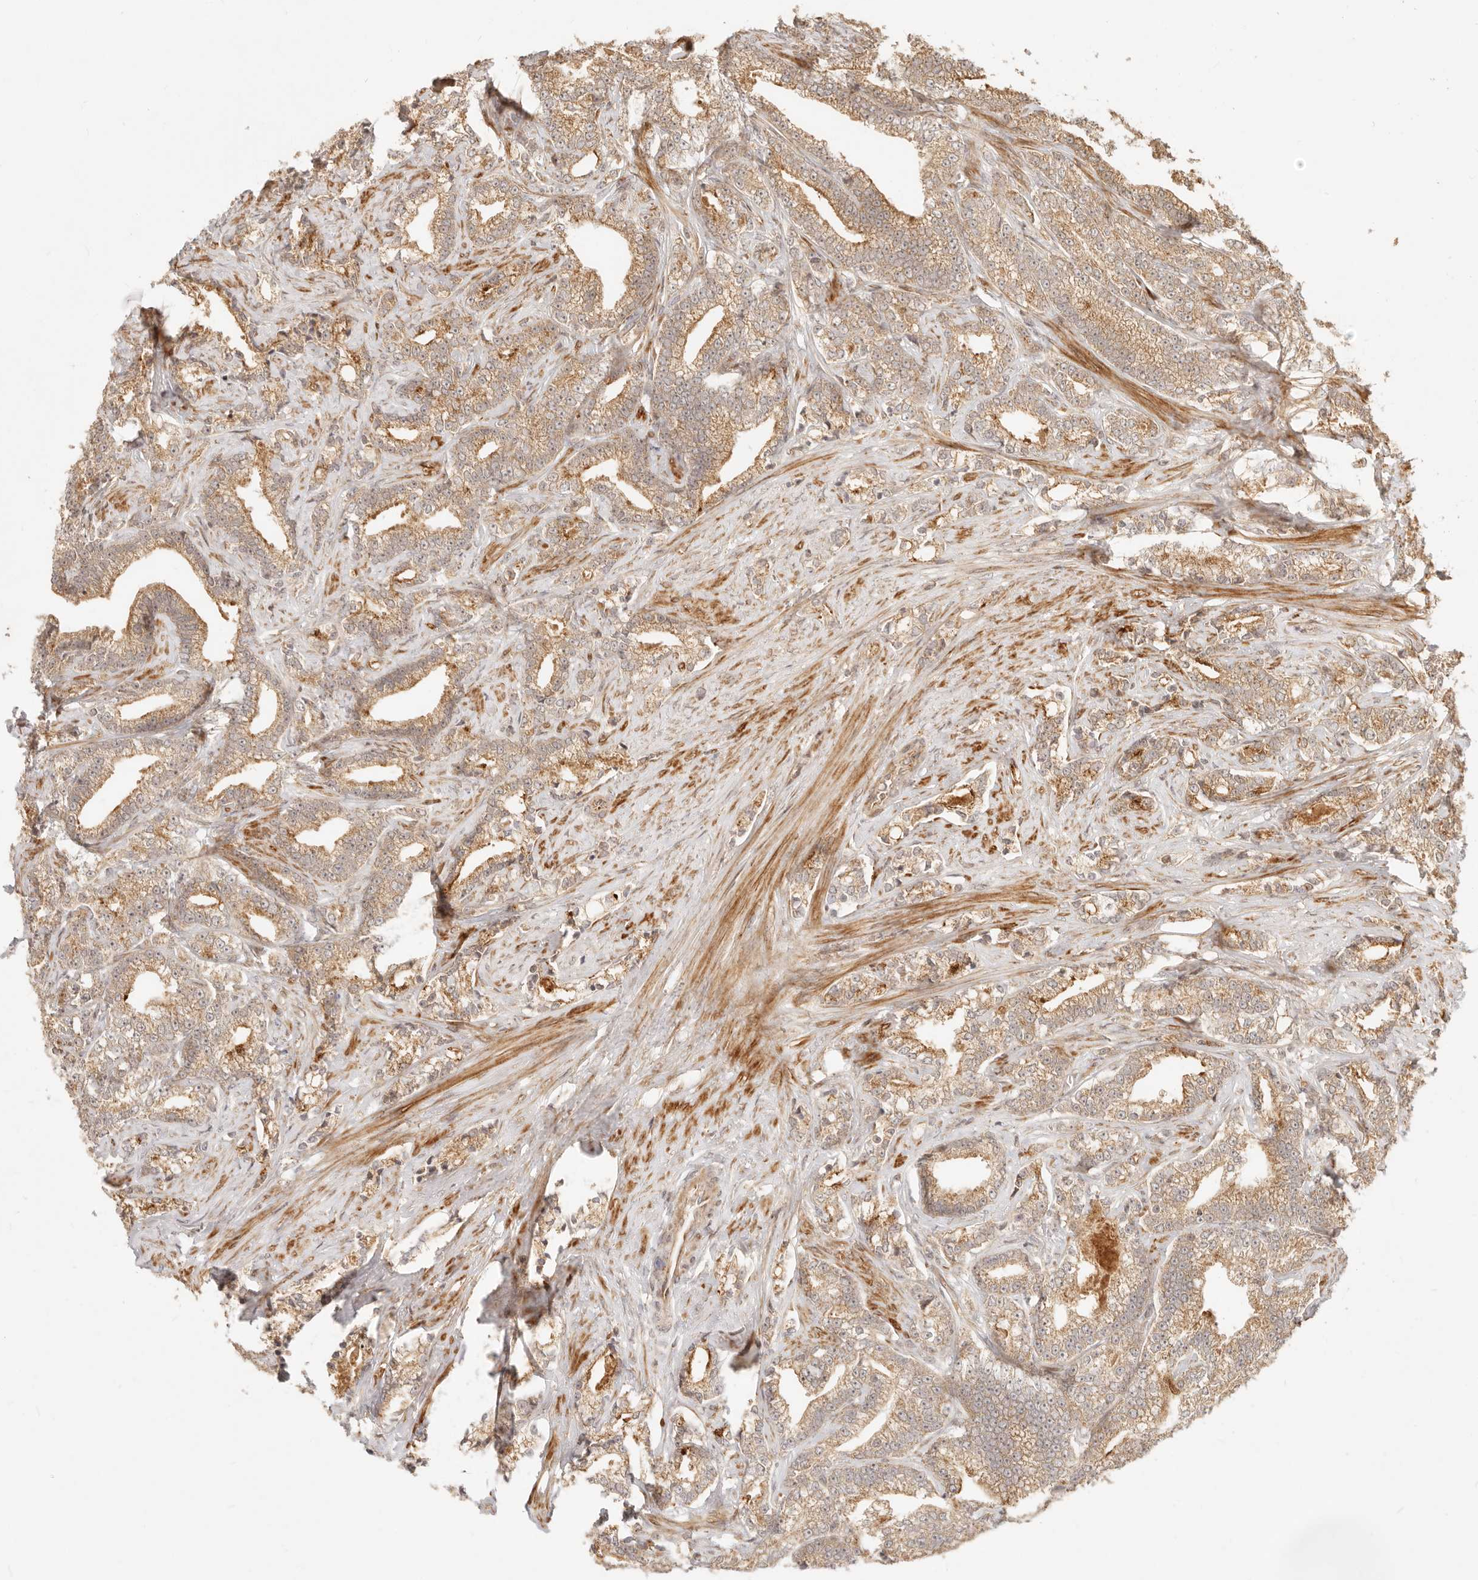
{"staining": {"intensity": "moderate", "quantity": ">75%", "location": "cytoplasmic/membranous"}, "tissue": "prostate cancer", "cell_type": "Tumor cells", "image_type": "cancer", "snomed": [{"axis": "morphology", "description": "Adenocarcinoma, High grade"}, {"axis": "topography", "description": "Prostate and seminal vesicle, NOS"}], "caption": "The photomicrograph displays immunohistochemical staining of high-grade adenocarcinoma (prostate). There is moderate cytoplasmic/membranous expression is seen in about >75% of tumor cells. The staining was performed using DAB (3,3'-diaminobenzidine), with brown indicating positive protein expression. Nuclei are stained blue with hematoxylin.", "gene": "TIMM17A", "patient": {"sex": "male", "age": 67}}